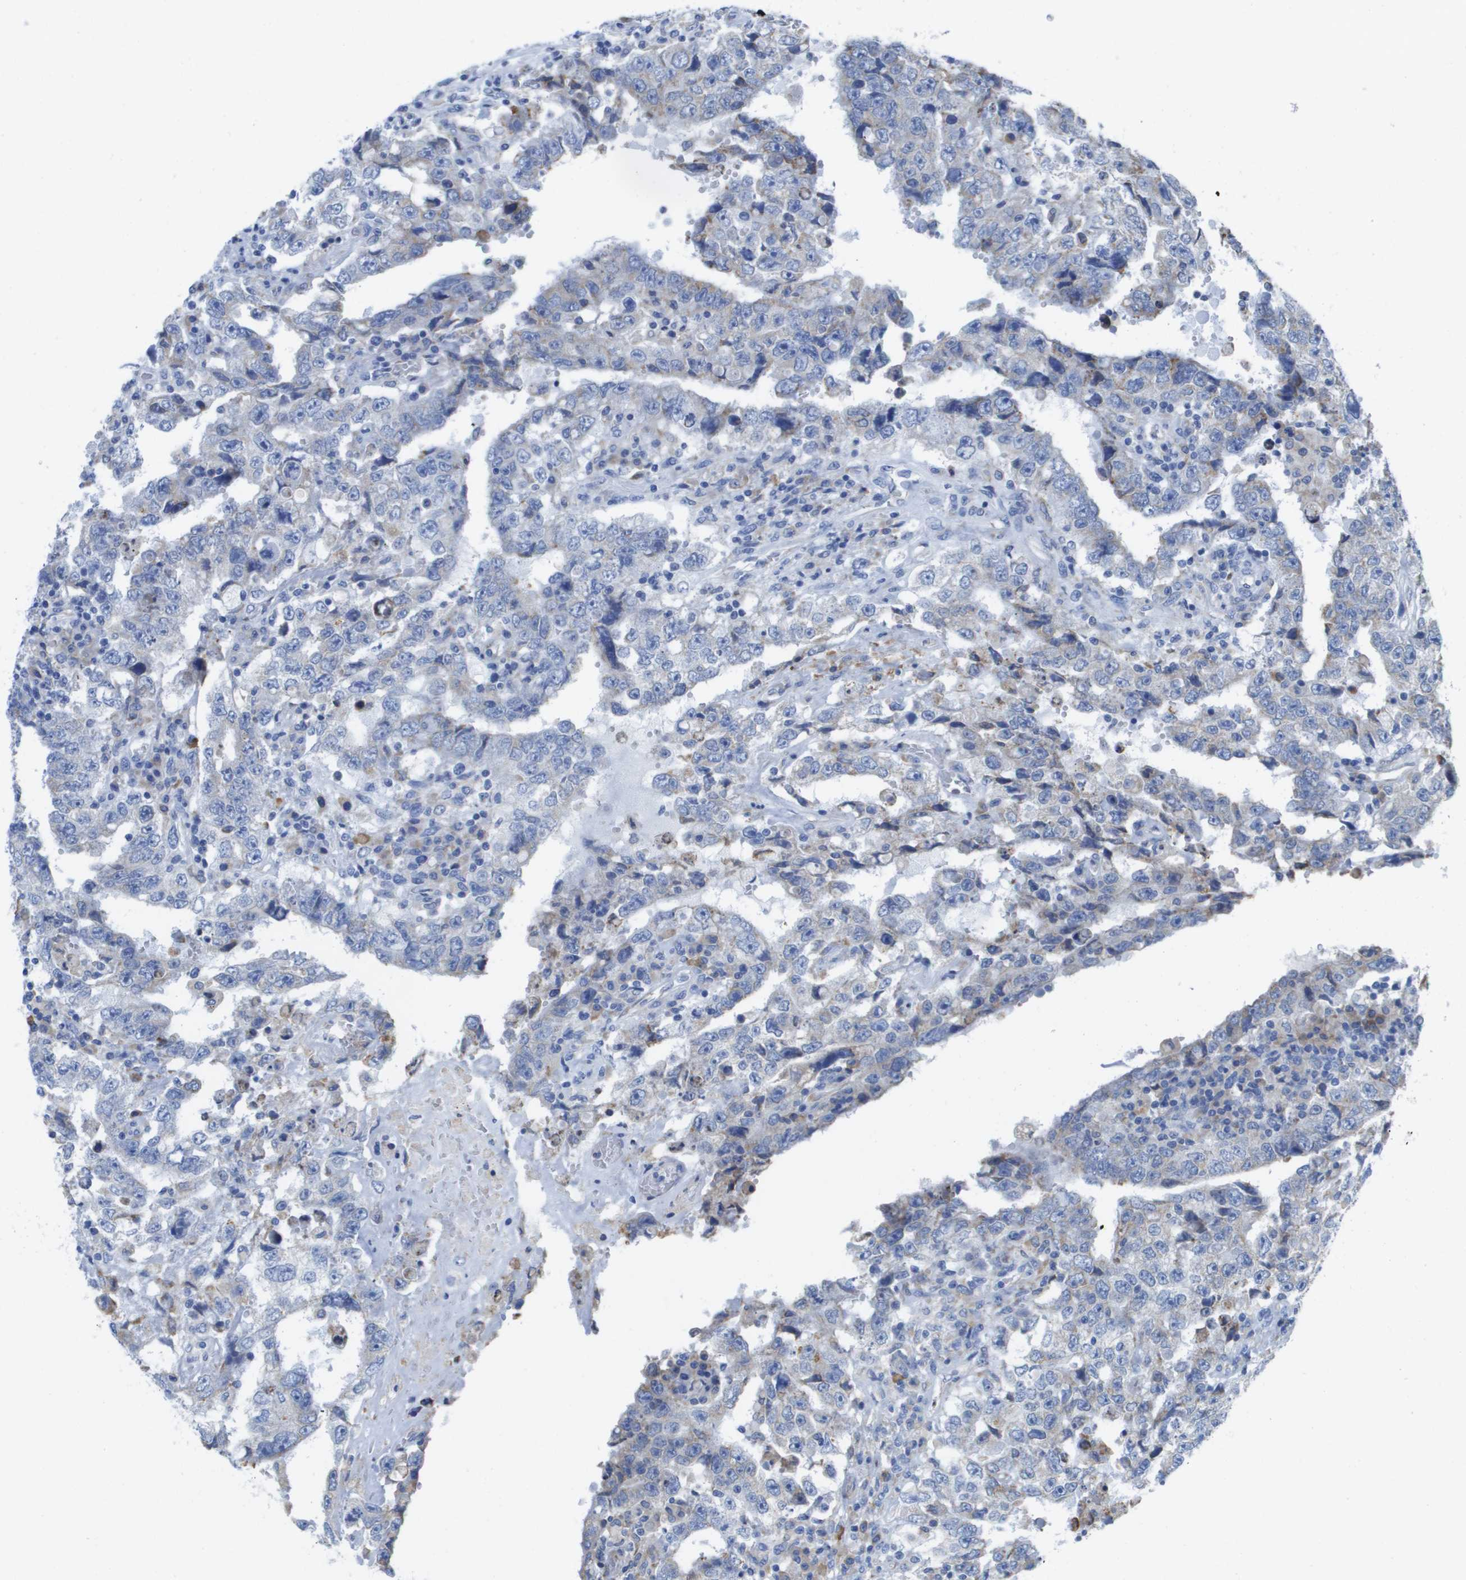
{"staining": {"intensity": "negative", "quantity": "none", "location": "none"}, "tissue": "testis cancer", "cell_type": "Tumor cells", "image_type": "cancer", "snomed": [{"axis": "morphology", "description": "Carcinoma, Embryonal, NOS"}, {"axis": "topography", "description": "Testis"}], "caption": "This is an immunohistochemistry micrograph of human embryonal carcinoma (testis). There is no expression in tumor cells.", "gene": "SDR42E1", "patient": {"sex": "male", "age": 26}}